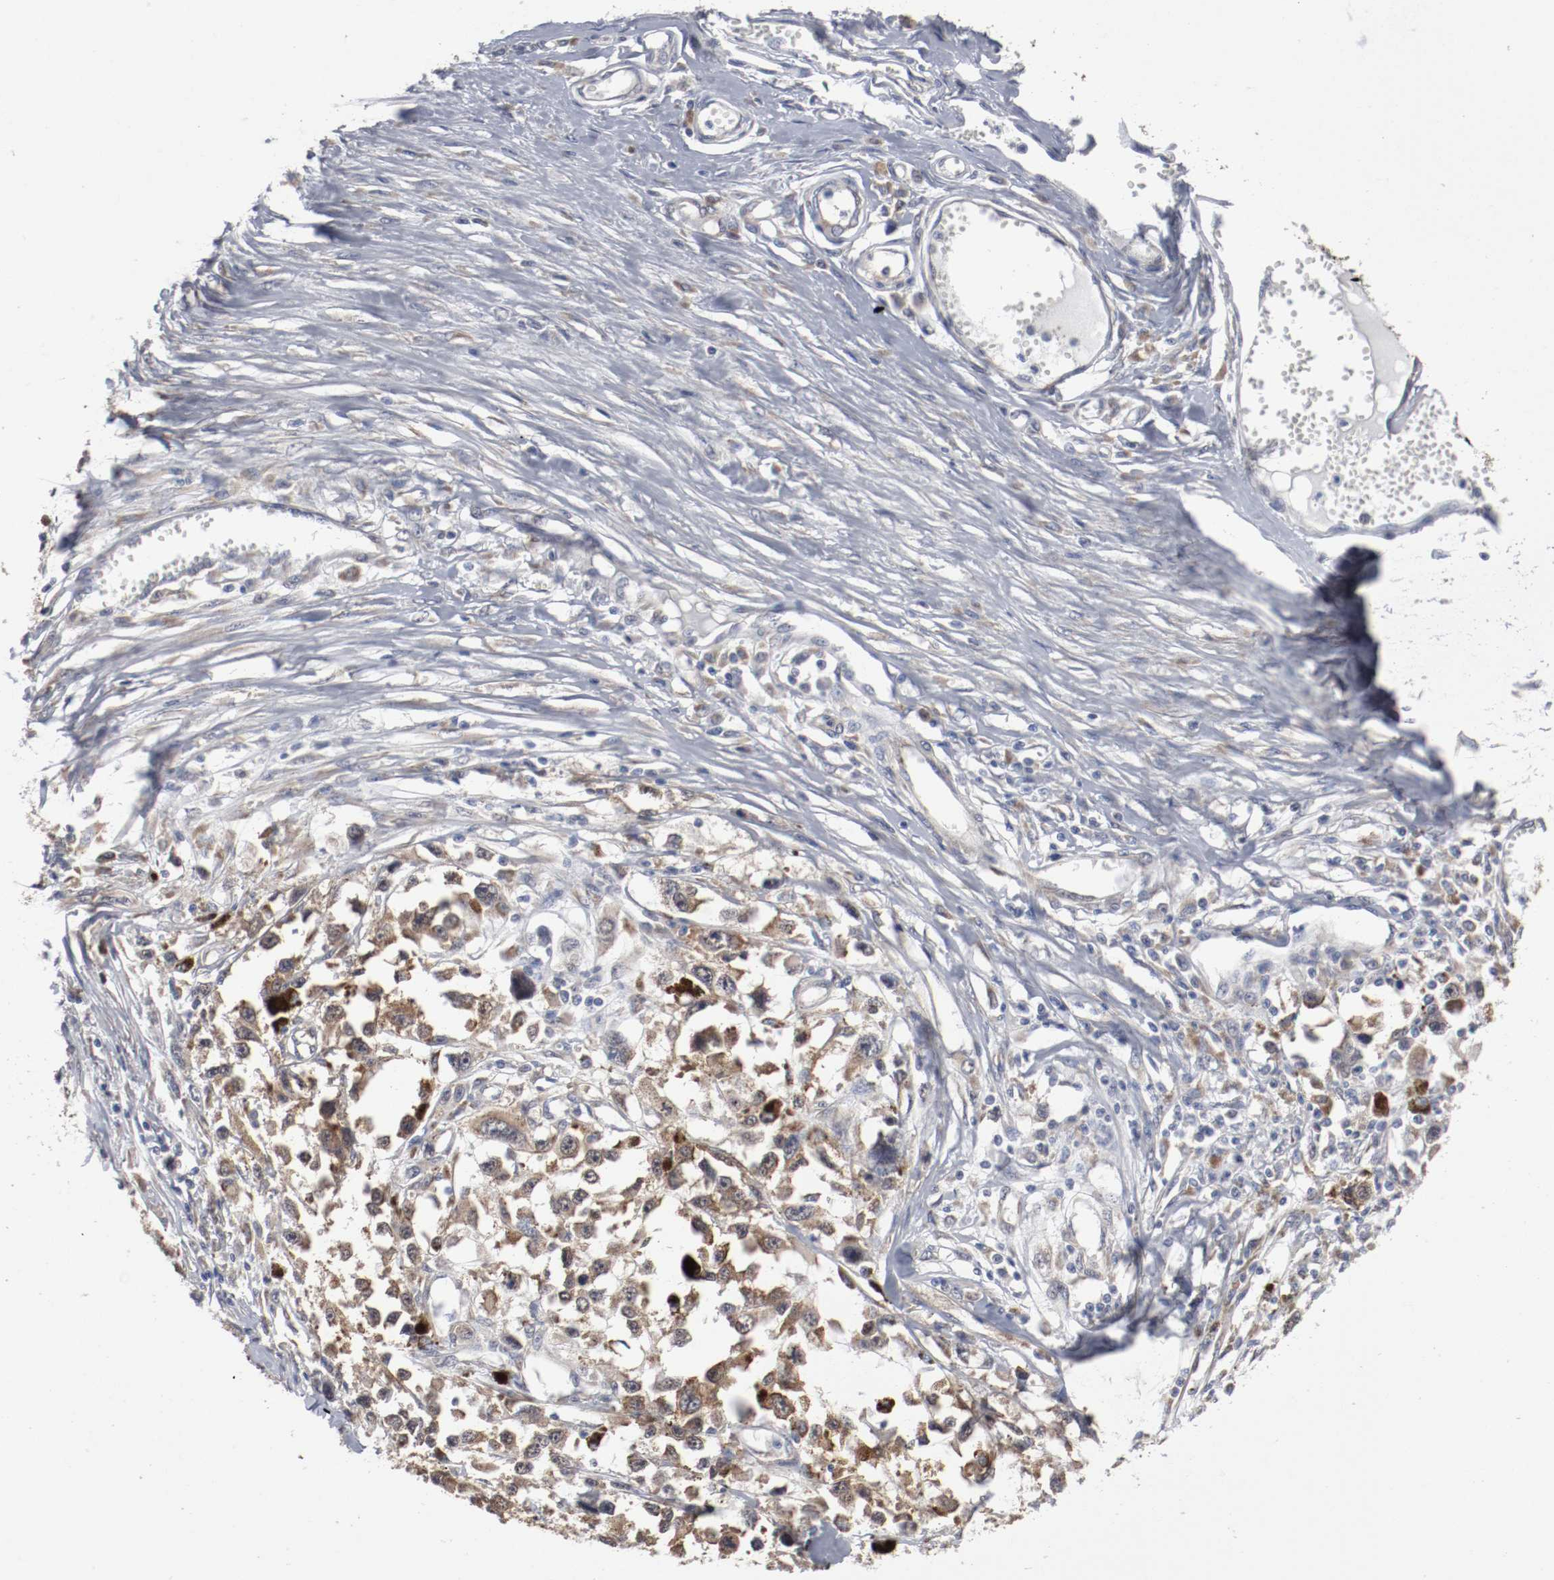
{"staining": {"intensity": "moderate", "quantity": ">75%", "location": "cytoplasmic/membranous"}, "tissue": "melanoma", "cell_type": "Tumor cells", "image_type": "cancer", "snomed": [{"axis": "morphology", "description": "Malignant melanoma, Metastatic site"}, {"axis": "topography", "description": "Lymph node"}], "caption": "A micrograph showing moderate cytoplasmic/membranous expression in approximately >75% of tumor cells in malignant melanoma (metastatic site), as visualized by brown immunohistochemical staining.", "gene": "FKBP3", "patient": {"sex": "male", "age": 59}}